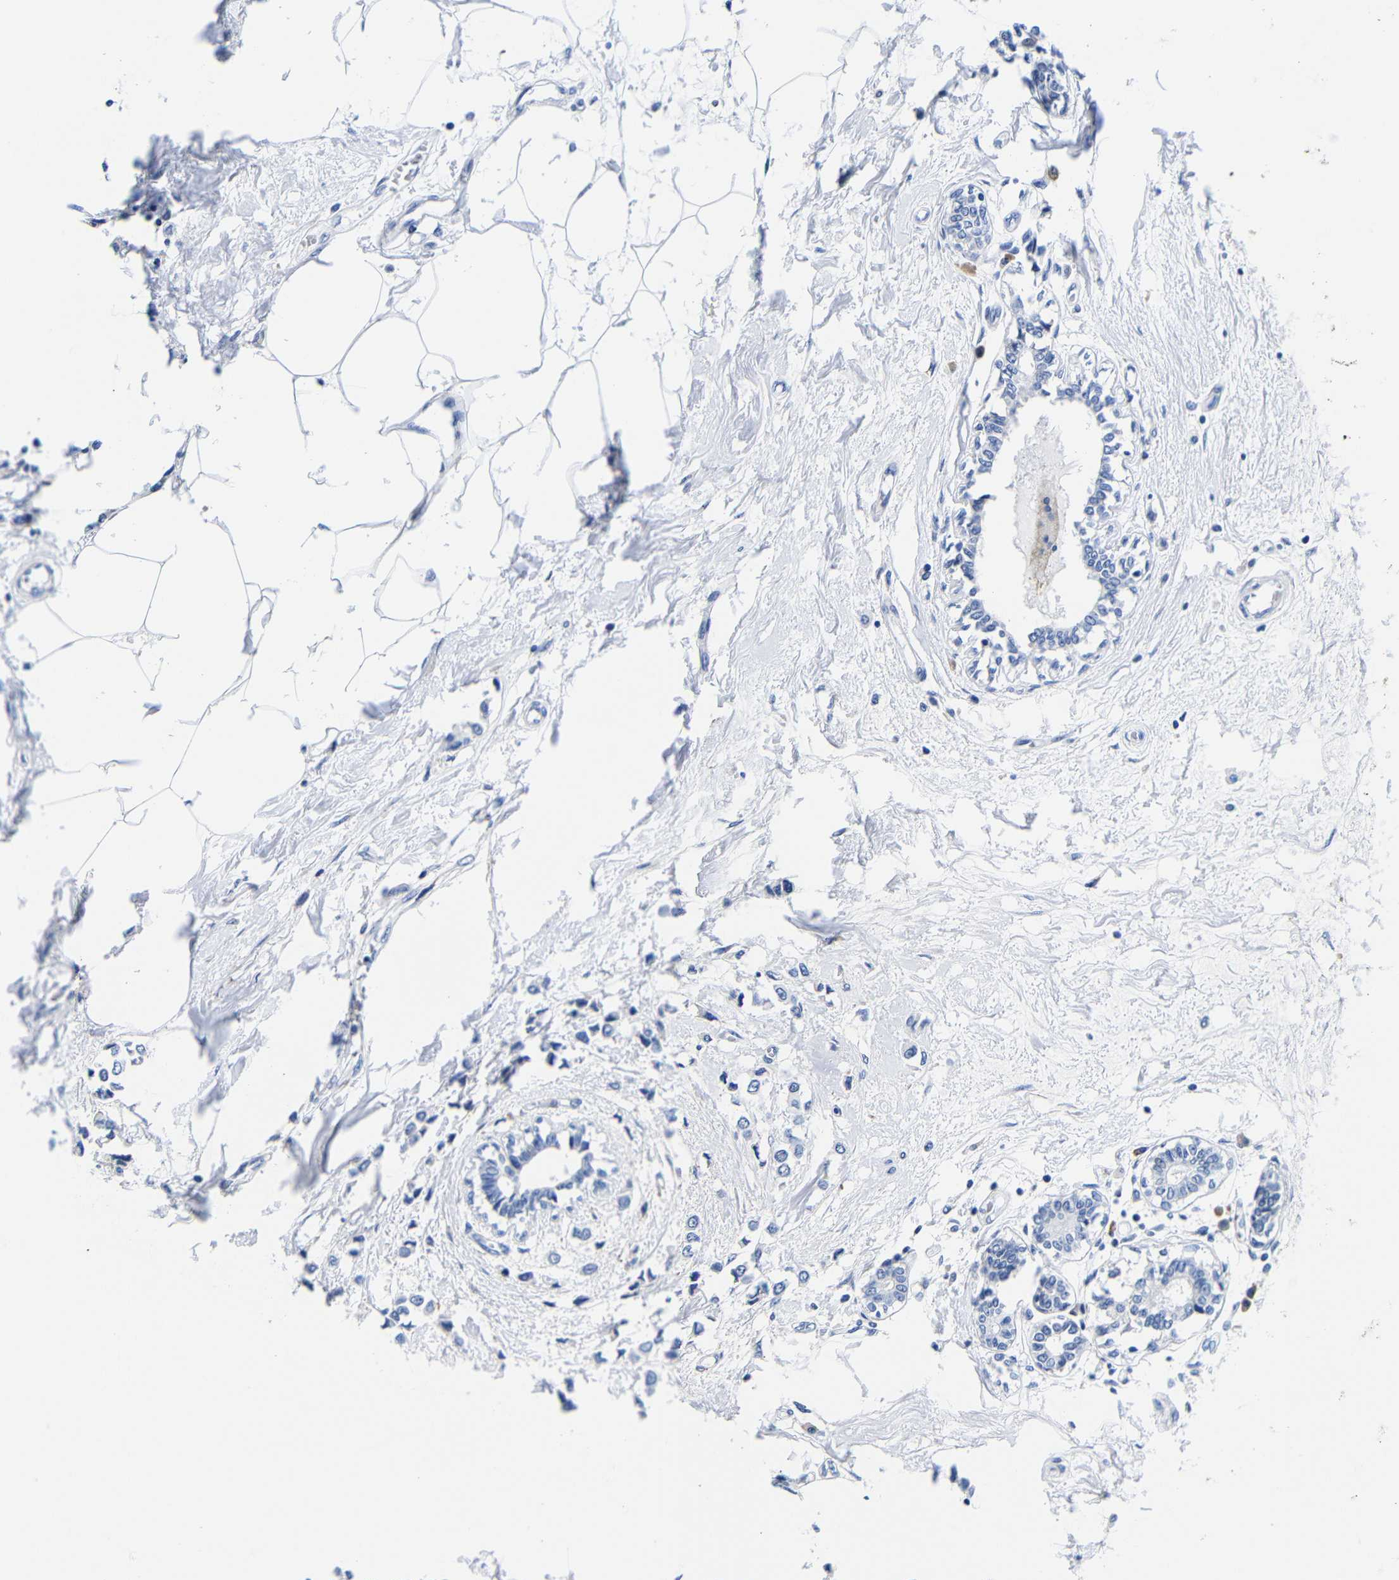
{"staining": {"intensity": "negative", "quantity": "none", "location": "none"}, "tissue": "breast cancer", "cell_type": "Tumor cells", "image_type": "cancer", "snomed": [{"axis": "morphology", "description": "Lobular carcinoma"}, {"axis": "topography", "description": "Breast"}], "caption": "The histopathology image demonstrates no staining of tumor cells in lobular carcinoma (breast).", "gene": "CLEC4G", "patient": {"sex": "female", "age": 51}}